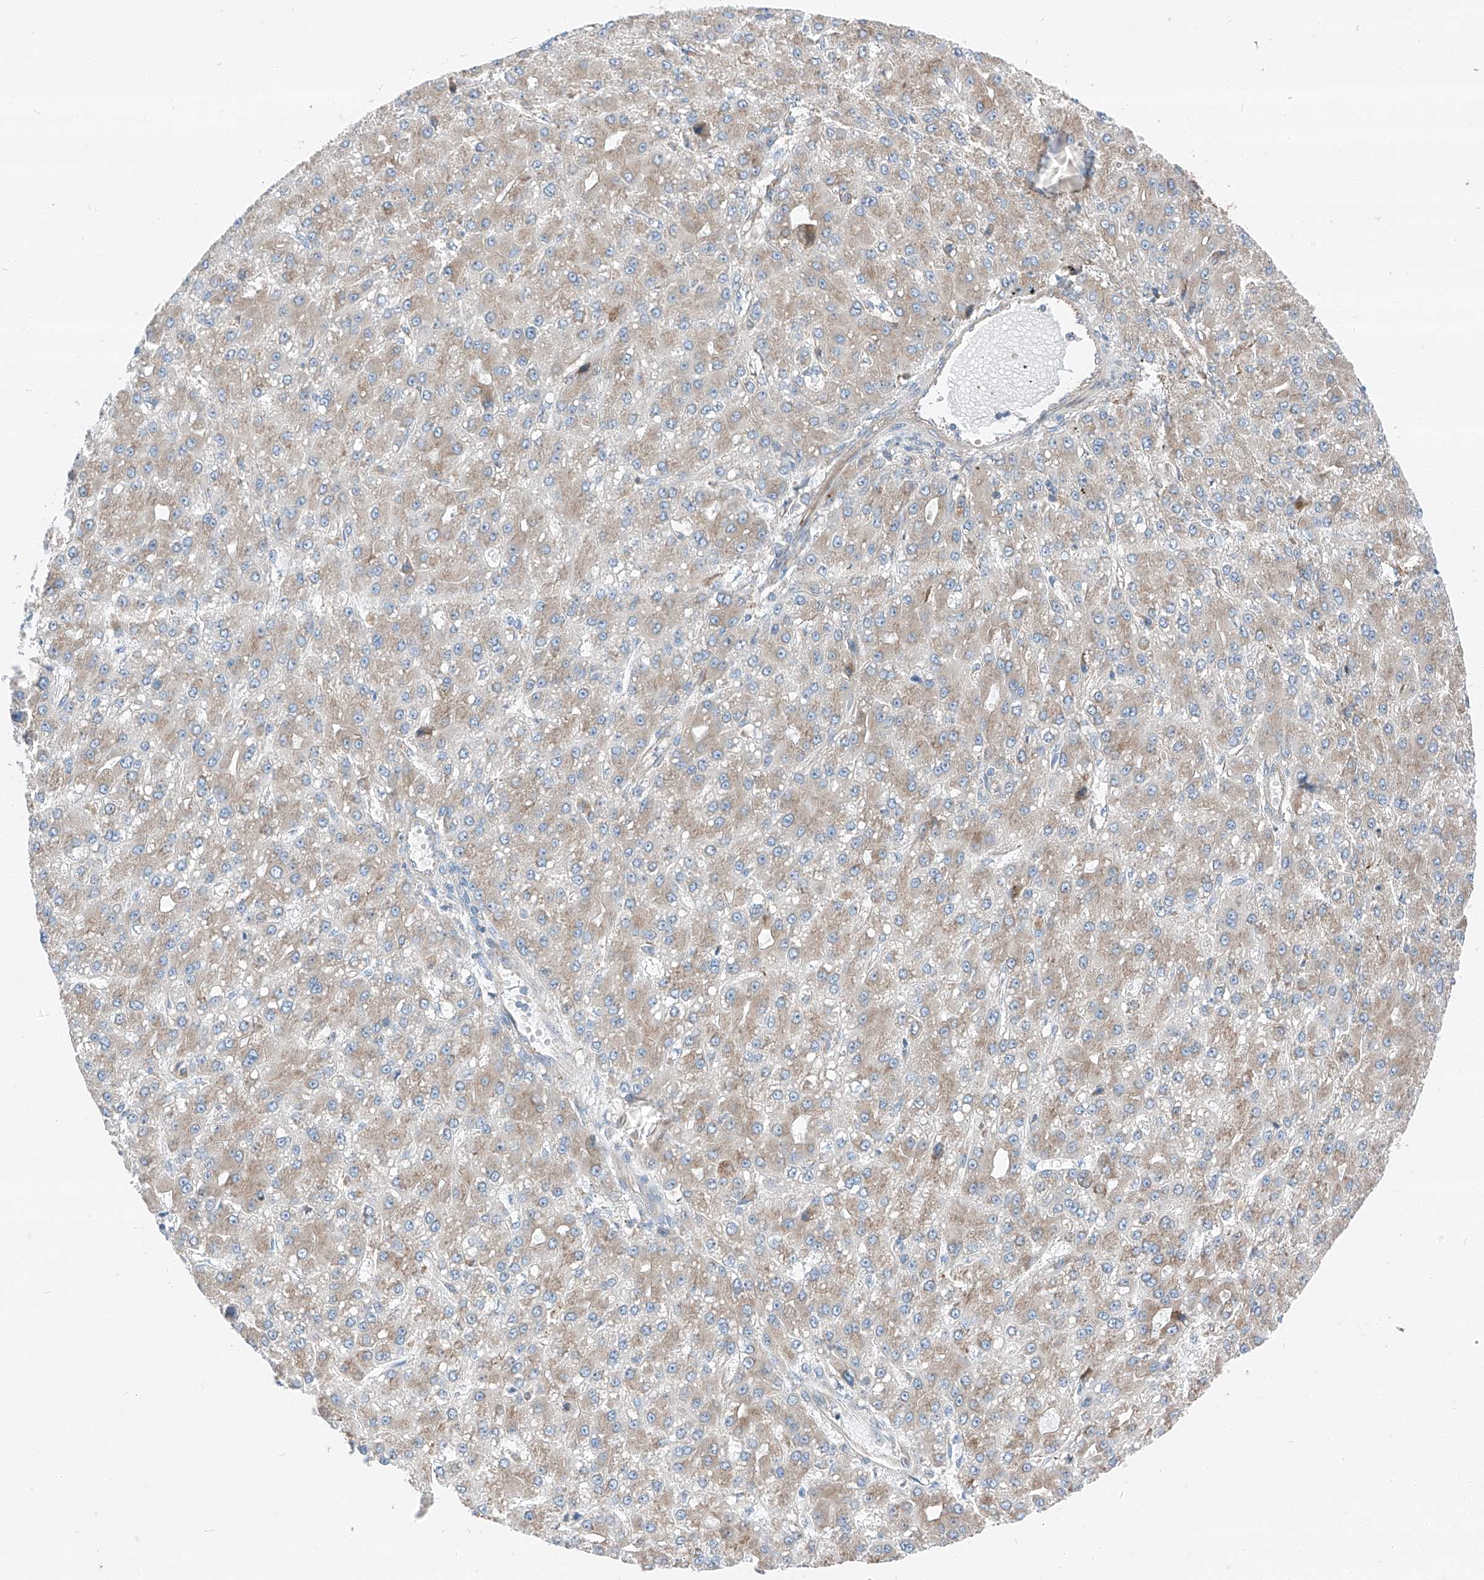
{"staining": {"intensity": "weak", "quantity": "25%-75%", "location": "cytoplasmic/membranous"}, "tissue": "liver cancer", "cell_type": "Tumor cells", "image_type": "cancer", "snomed": [{"axis": "morphology", "description": "Carcinoma, Hepatocellular, NOS"}, {"axis": "topography", "description": "Liver"}], "caption": "Immunohistochemical staining of human liver hepatocellular carcinoma reveals low levels of weak cytoplasmic/membranous protein staining in about 25%-75% of tumor cells. (IHC, brightfield microscopy, high magnification).", "gene": "ZC3H15", "patient": {"sex": "male", "age": 67}}